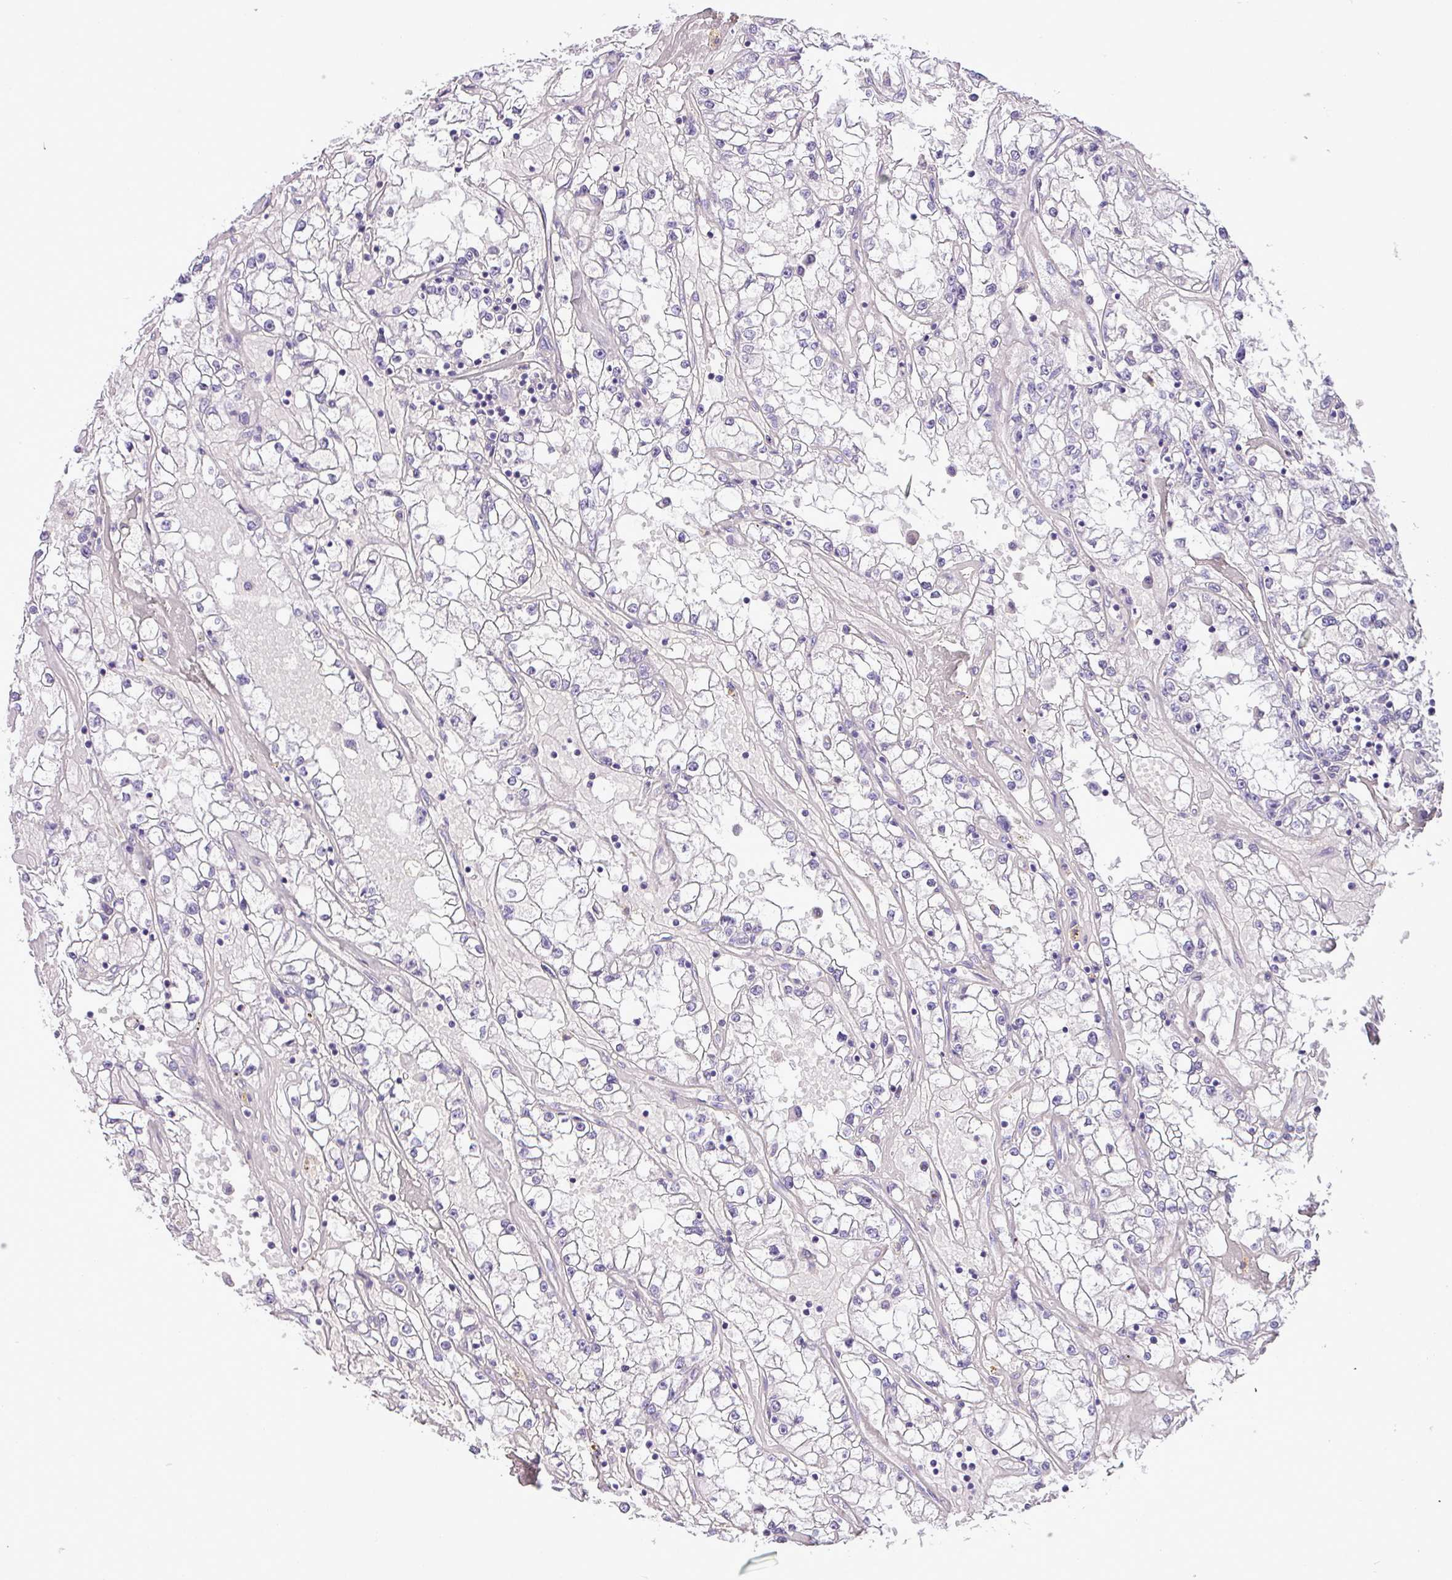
{"staining": {"intensity": "negative", "quantity": "none", "location": "none"}, "tissue": "renal cancer", "cell_type": "Tumor cells", "image_type": "cancer", "snomed": [{"axis": "morphology", "description": "Adenocarcinoma, NOS"}, {"axis": "topography", "description": "Kidney"}], "caption": "Human renal adenocarcinoma stained for a protein using immunohistochemistry shows no expression in tumor cells.", "gene": "ZNF334", "patient": {"sex": "male", "age": 56}}